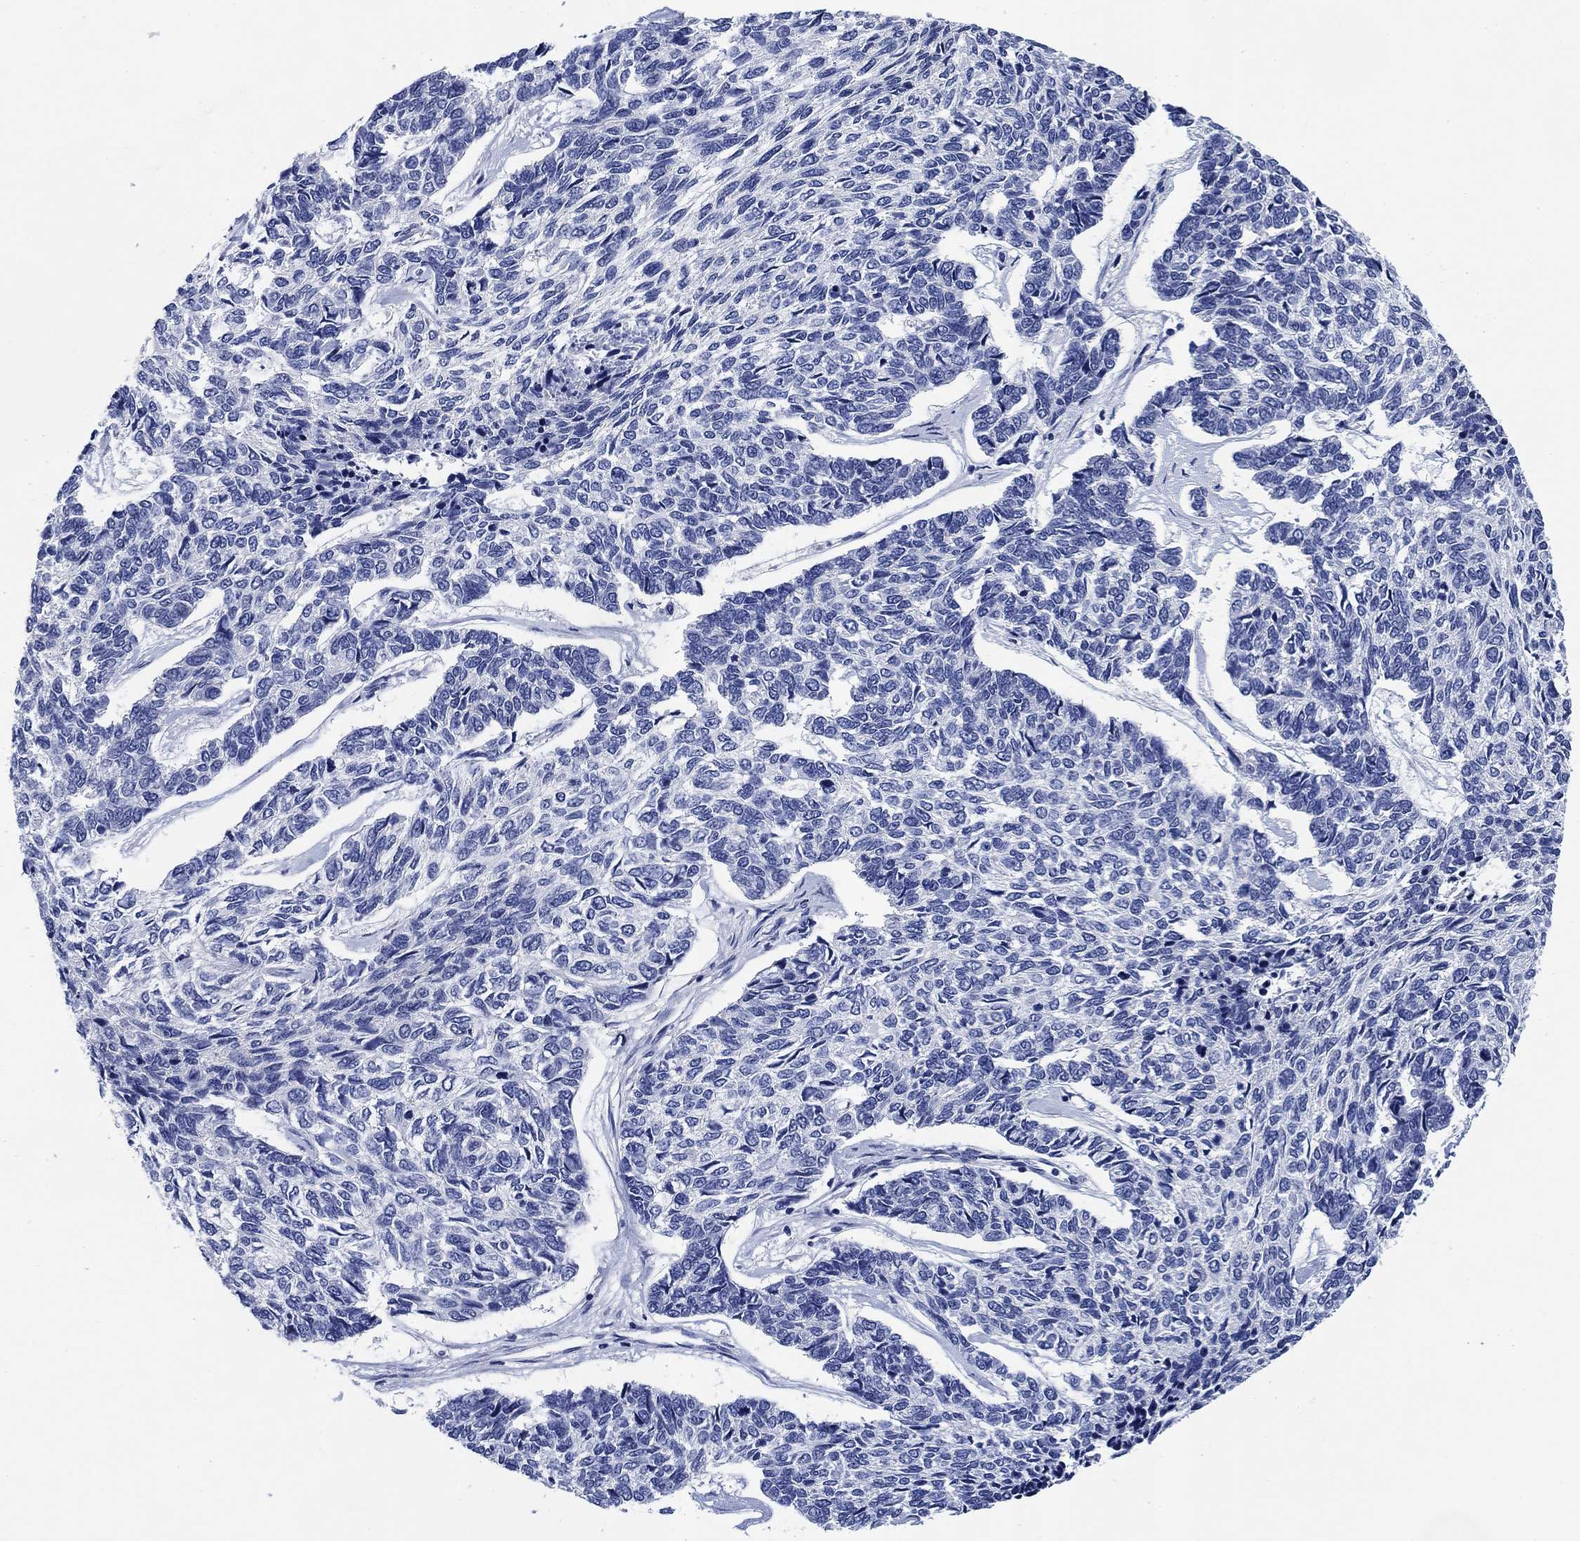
{"staining": {"intensity": "negative", "quantity": "none", "location": "none"}, "tissue": "skin cancer", "cell_type": "Tumor cells", "image_type": "cancer", "snomed": [{"axis": "morphology", "description": "Basal cell carcinoma"}, {"axis": "topography", "description": "Skin"}], "caption": "Basal cell carcinoma (skin) was stained to show a protein in brown. There is no significant positivity in tumor cells. Nuclei are stained in blue.", "gene": "DAZL", "patient": {"sex": "female", "age": 65}}